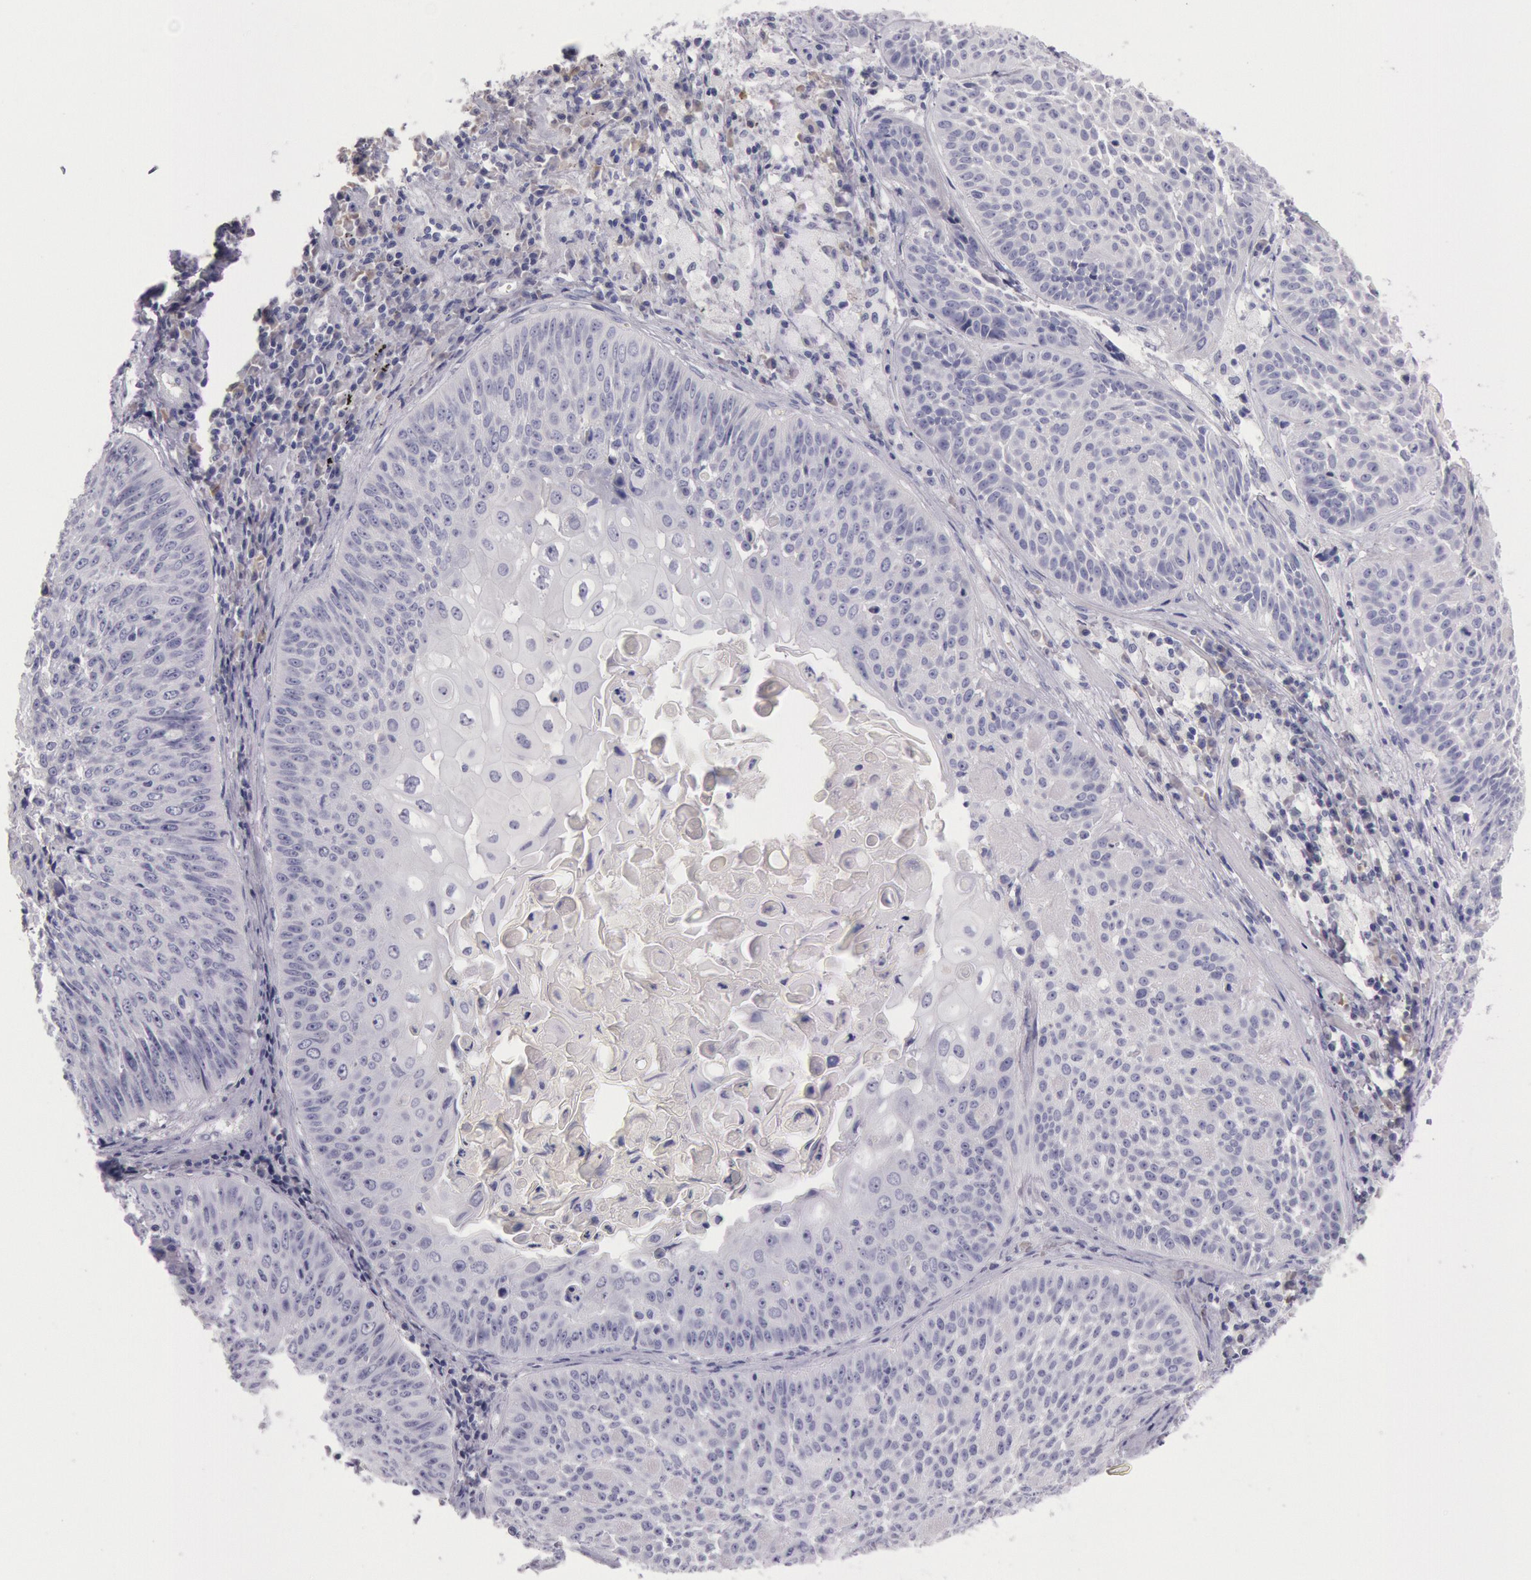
{"staining": {"intensity": "negative", "quantity": "none", "location": "none"}, "tissue": "lung cancer", "cell_type": "Tumor cells", "image_type": "cancer", "snomed": [{"axis": "morphology", "description": "Adenocarcinoma, NOS"}, {"axis": "topography", "description": "Lung"}], "caption": "IHC photomicrograph of neoplastic tissue: human lung cancer (adenocarcinoma) stained with DAB (3,3'-diaminobenzidine) exhibits no significant protein staining in tumor cells.", "gene": "EGFR", "patient": {"sex": "male", "age": 60}}